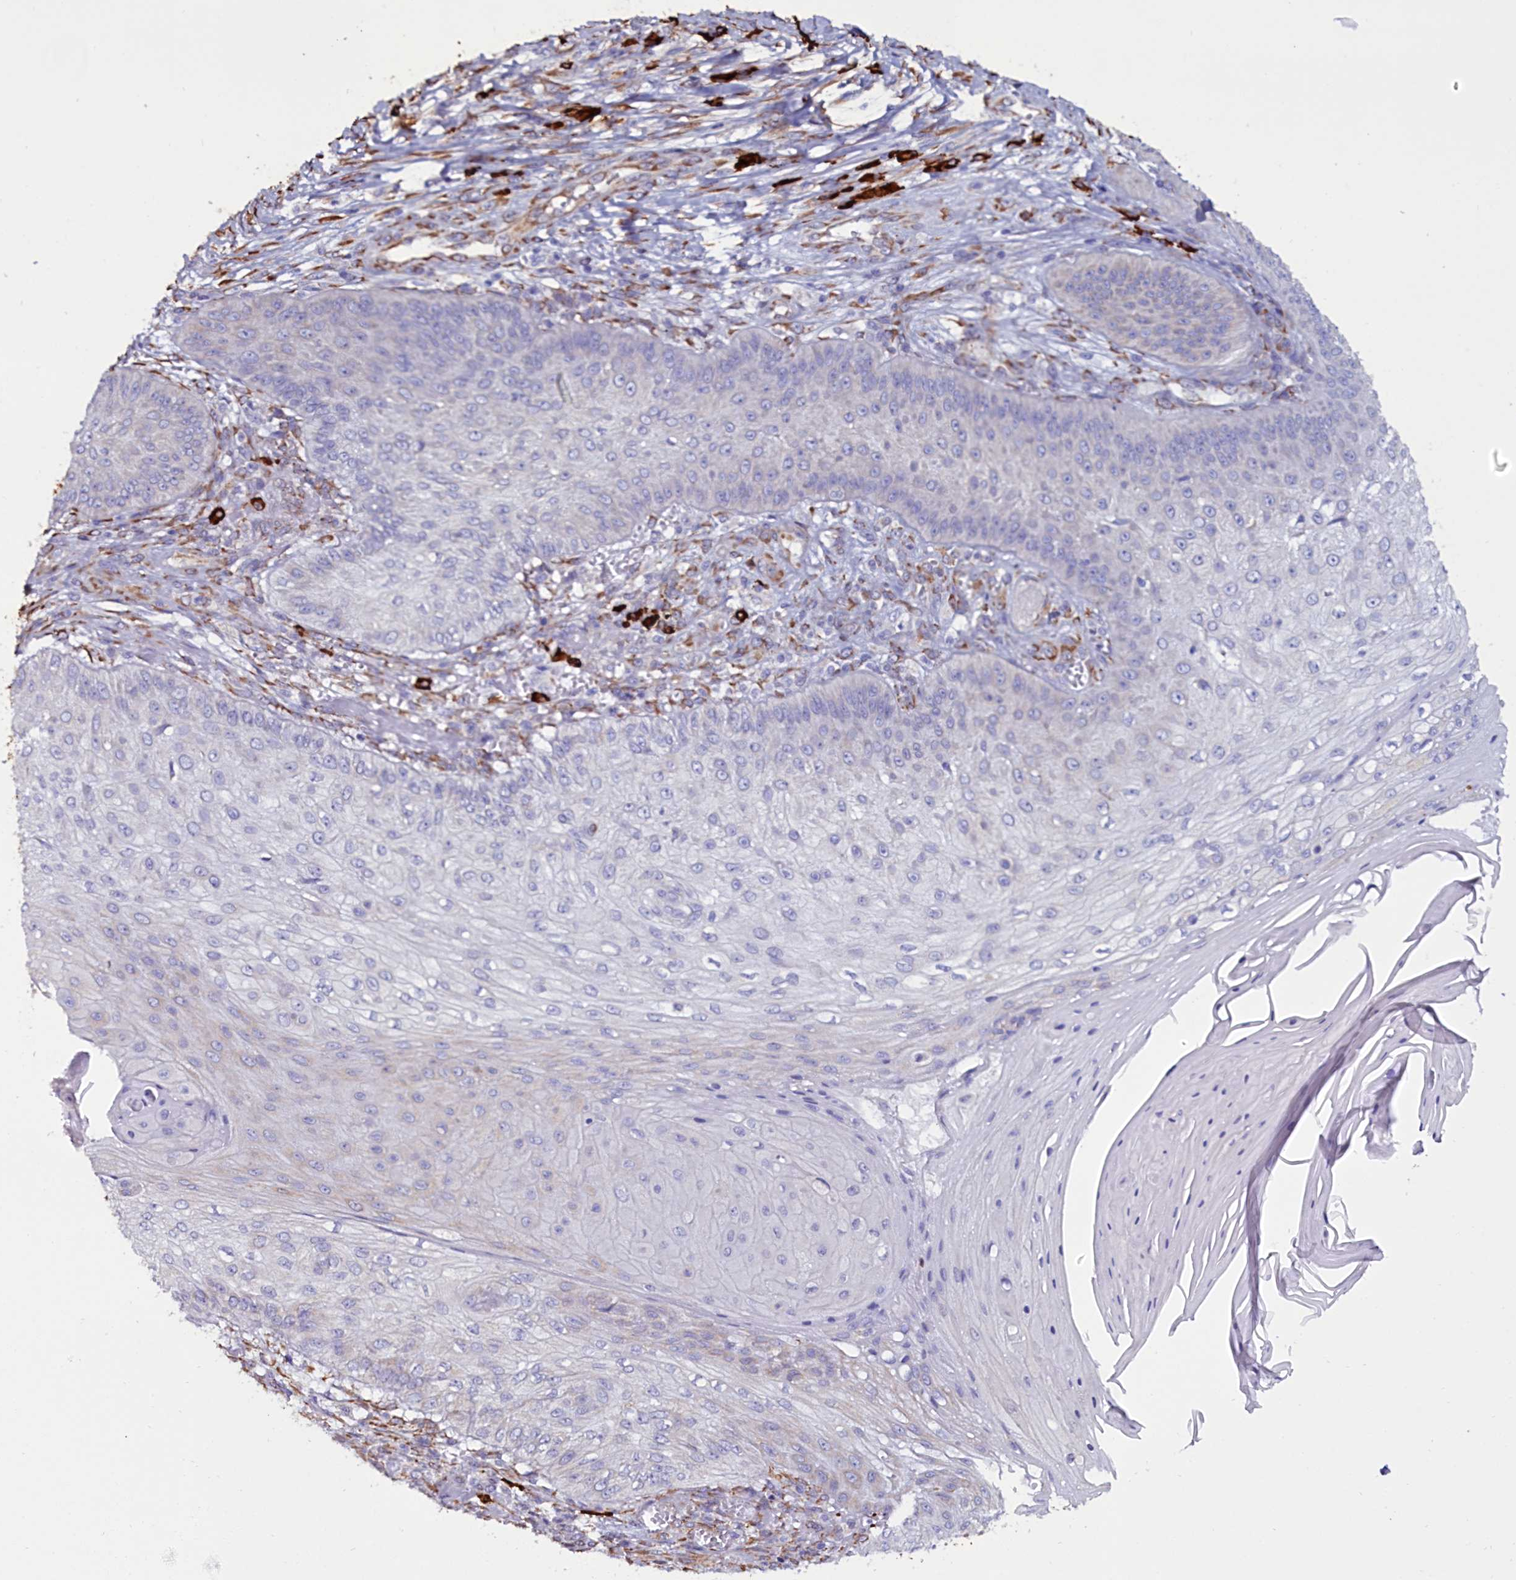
{"staining": {"intensity": "negative", "quantity": "none", "location": "none"}, "tissue": "skin cancer", "cell_type": "Tumor cells", "image_type": "cancer", "snomed": [{"axis": "morphology", "description": "Squamous cell carcinoma, NOS"}, {"axis": "topography", "description": "Skin"}], "caption": "Tumor cells are negative for protein expression in human skin squamous cell carcinoma.", "gene": "TXNDC5", "patient": {"sex": "male", "age": 70}}